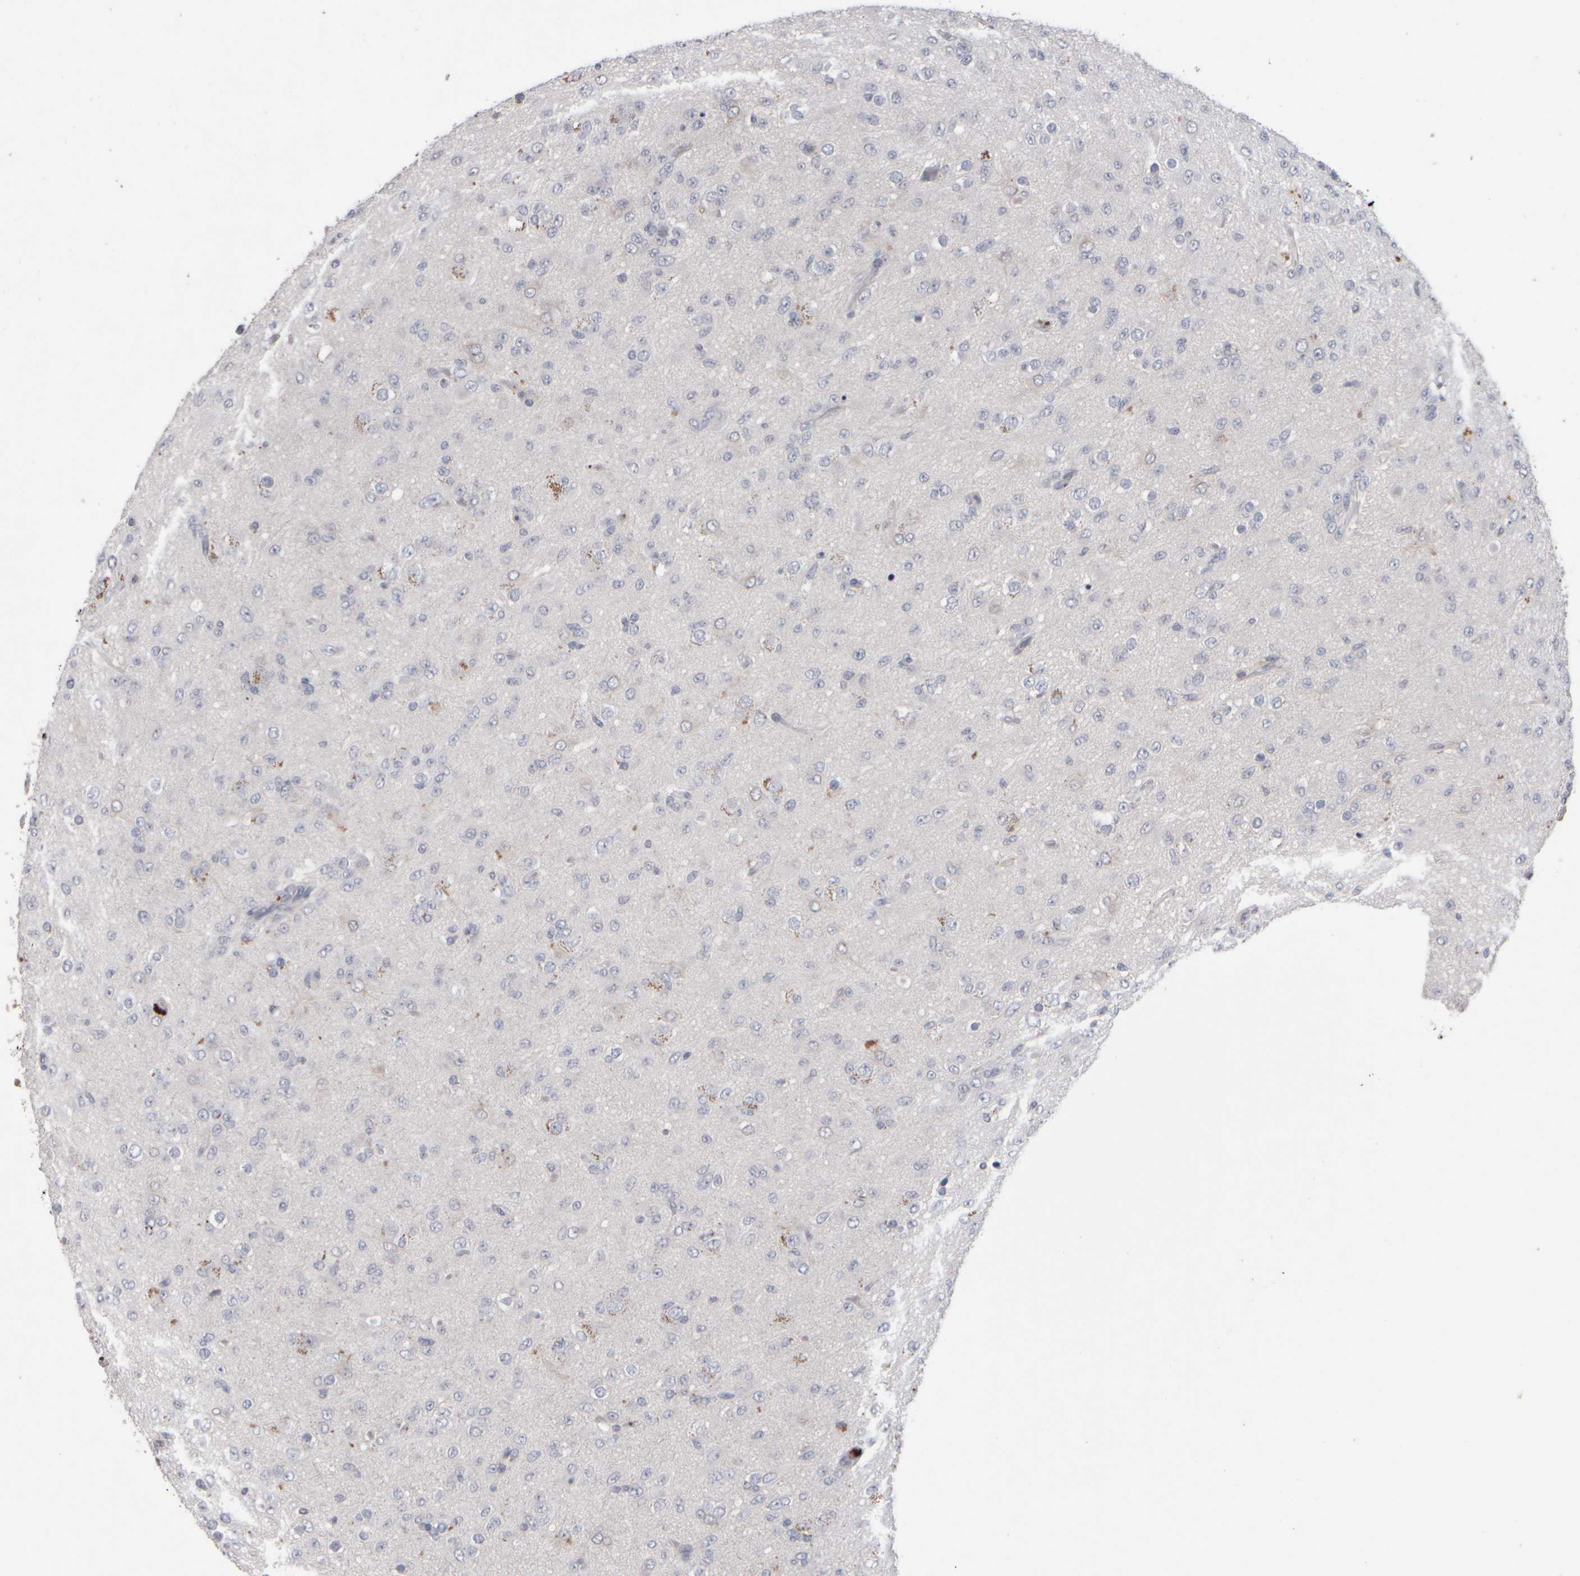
{"staining": {"intensity": "negative", "quantity": "none", "location": "none"}, "tissue": "glioma", "cell_type": "Tumor cells", "image_type": "cancer", "snomed": [{"axis": "morphology", "description": "Glioma, malignant, Low grade"}, {"axis": "topography", "description": "Brain"}], "caption": "This is an immunohistochemistry (IHC) micrograph of malignant low-grade glioma. There is no positivity in tumor cells.", "gene": "EPHX2", "patient": {"sex": "male", "age": 65}}